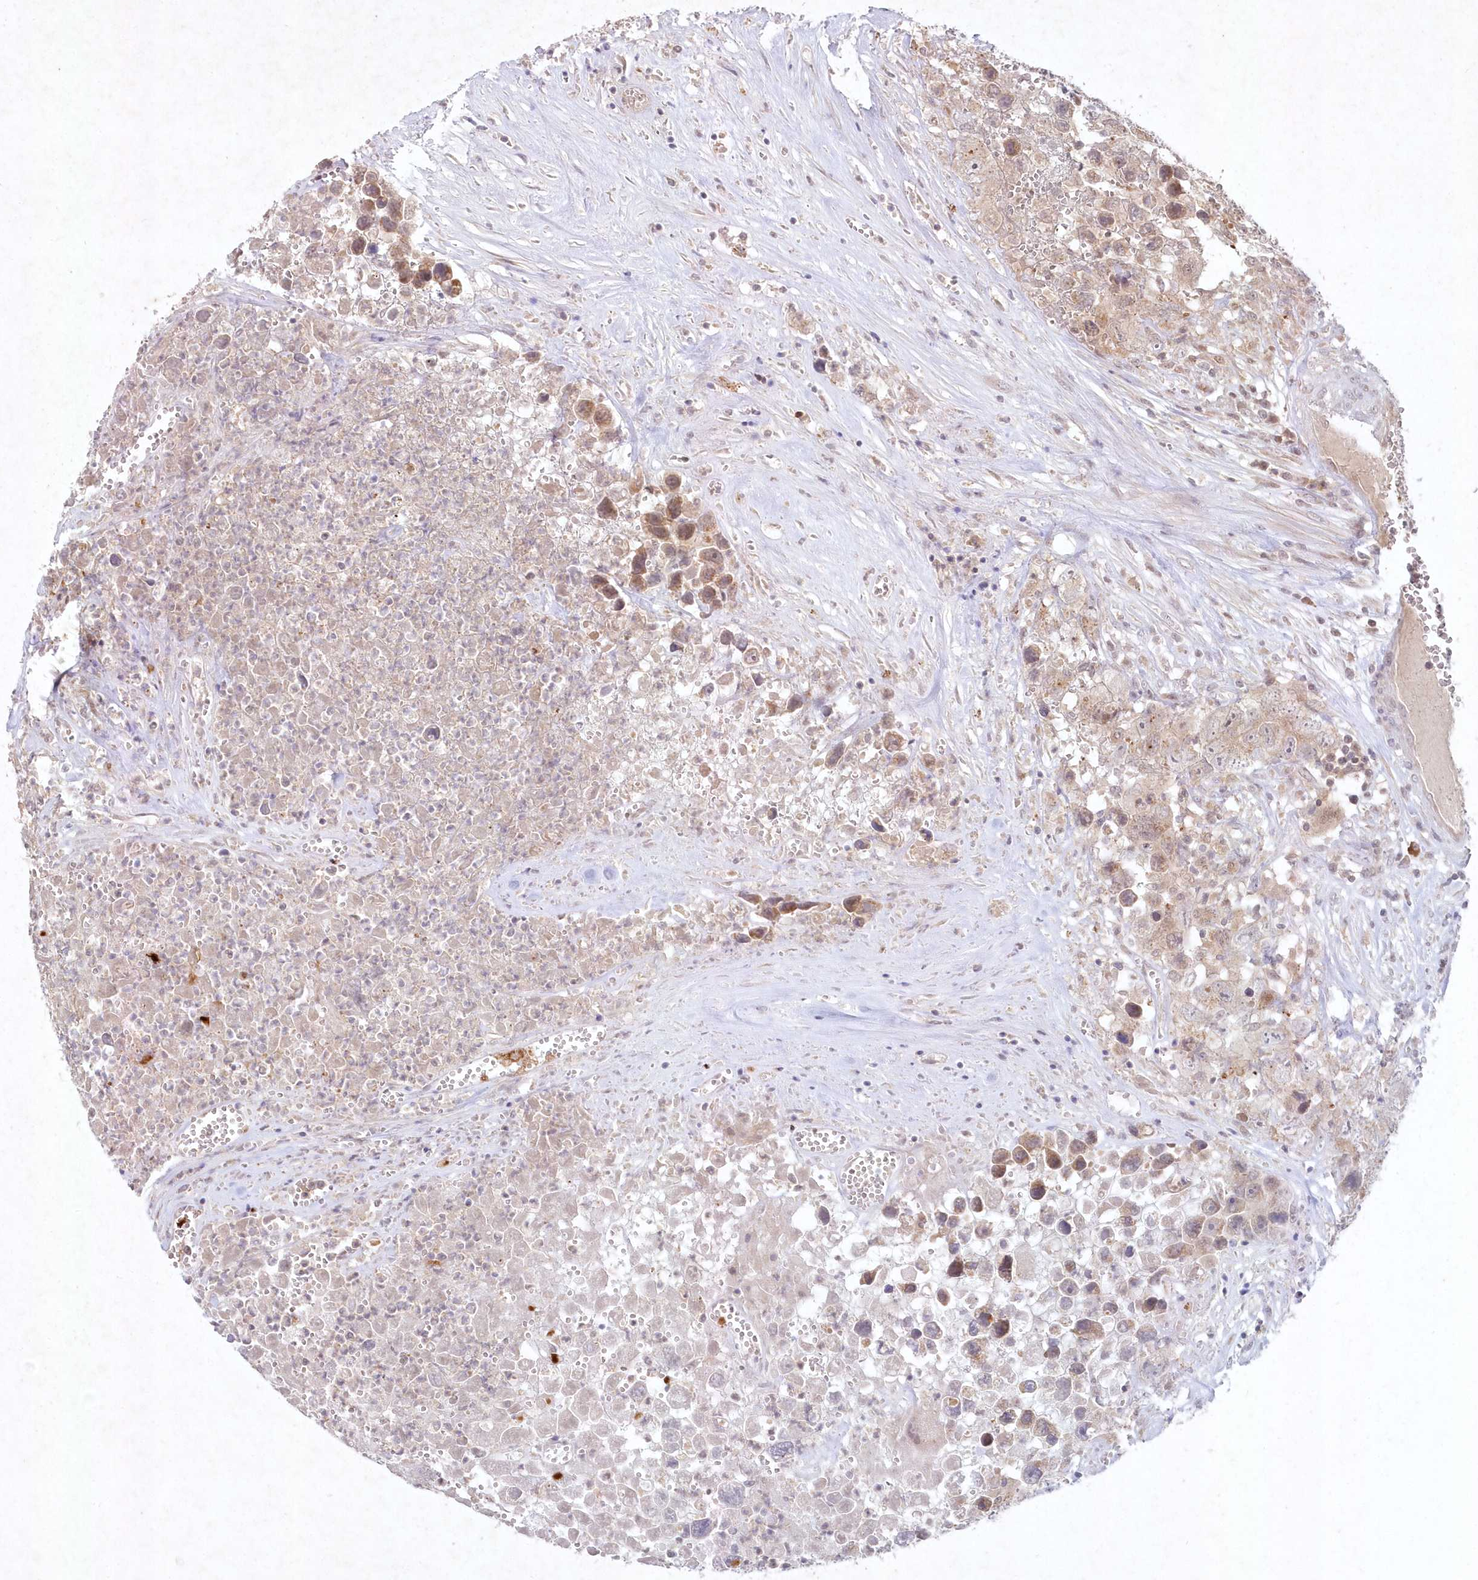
{"staining": {"intensity": "moderate", "quantity": "<25%", "location": "cytoplasmic/membranous,nuclear"}, "tissue": "testis cancer", "cell_type": "Tumor cells", "image_type": "cancer", "snomed": [{"axis": "morphology", "description": "Seminoma, NOS"}, {"axis": "morphology", "description": "Carcinoma, Embryonal, NOS"}, {"axis": "topography", "description": "Testis"}], "caption": "An immunohistochemistry (IHC) photomicrograph of neoplastic tissue is shown. Protein staining in brown highlights moderate cytoplasmic/membranous and nuclear positivity in embryonal carcinoma (testis) within tumor cells.", "gene": "ASCC1", "patient": {"sex": "male", "age": 43}}